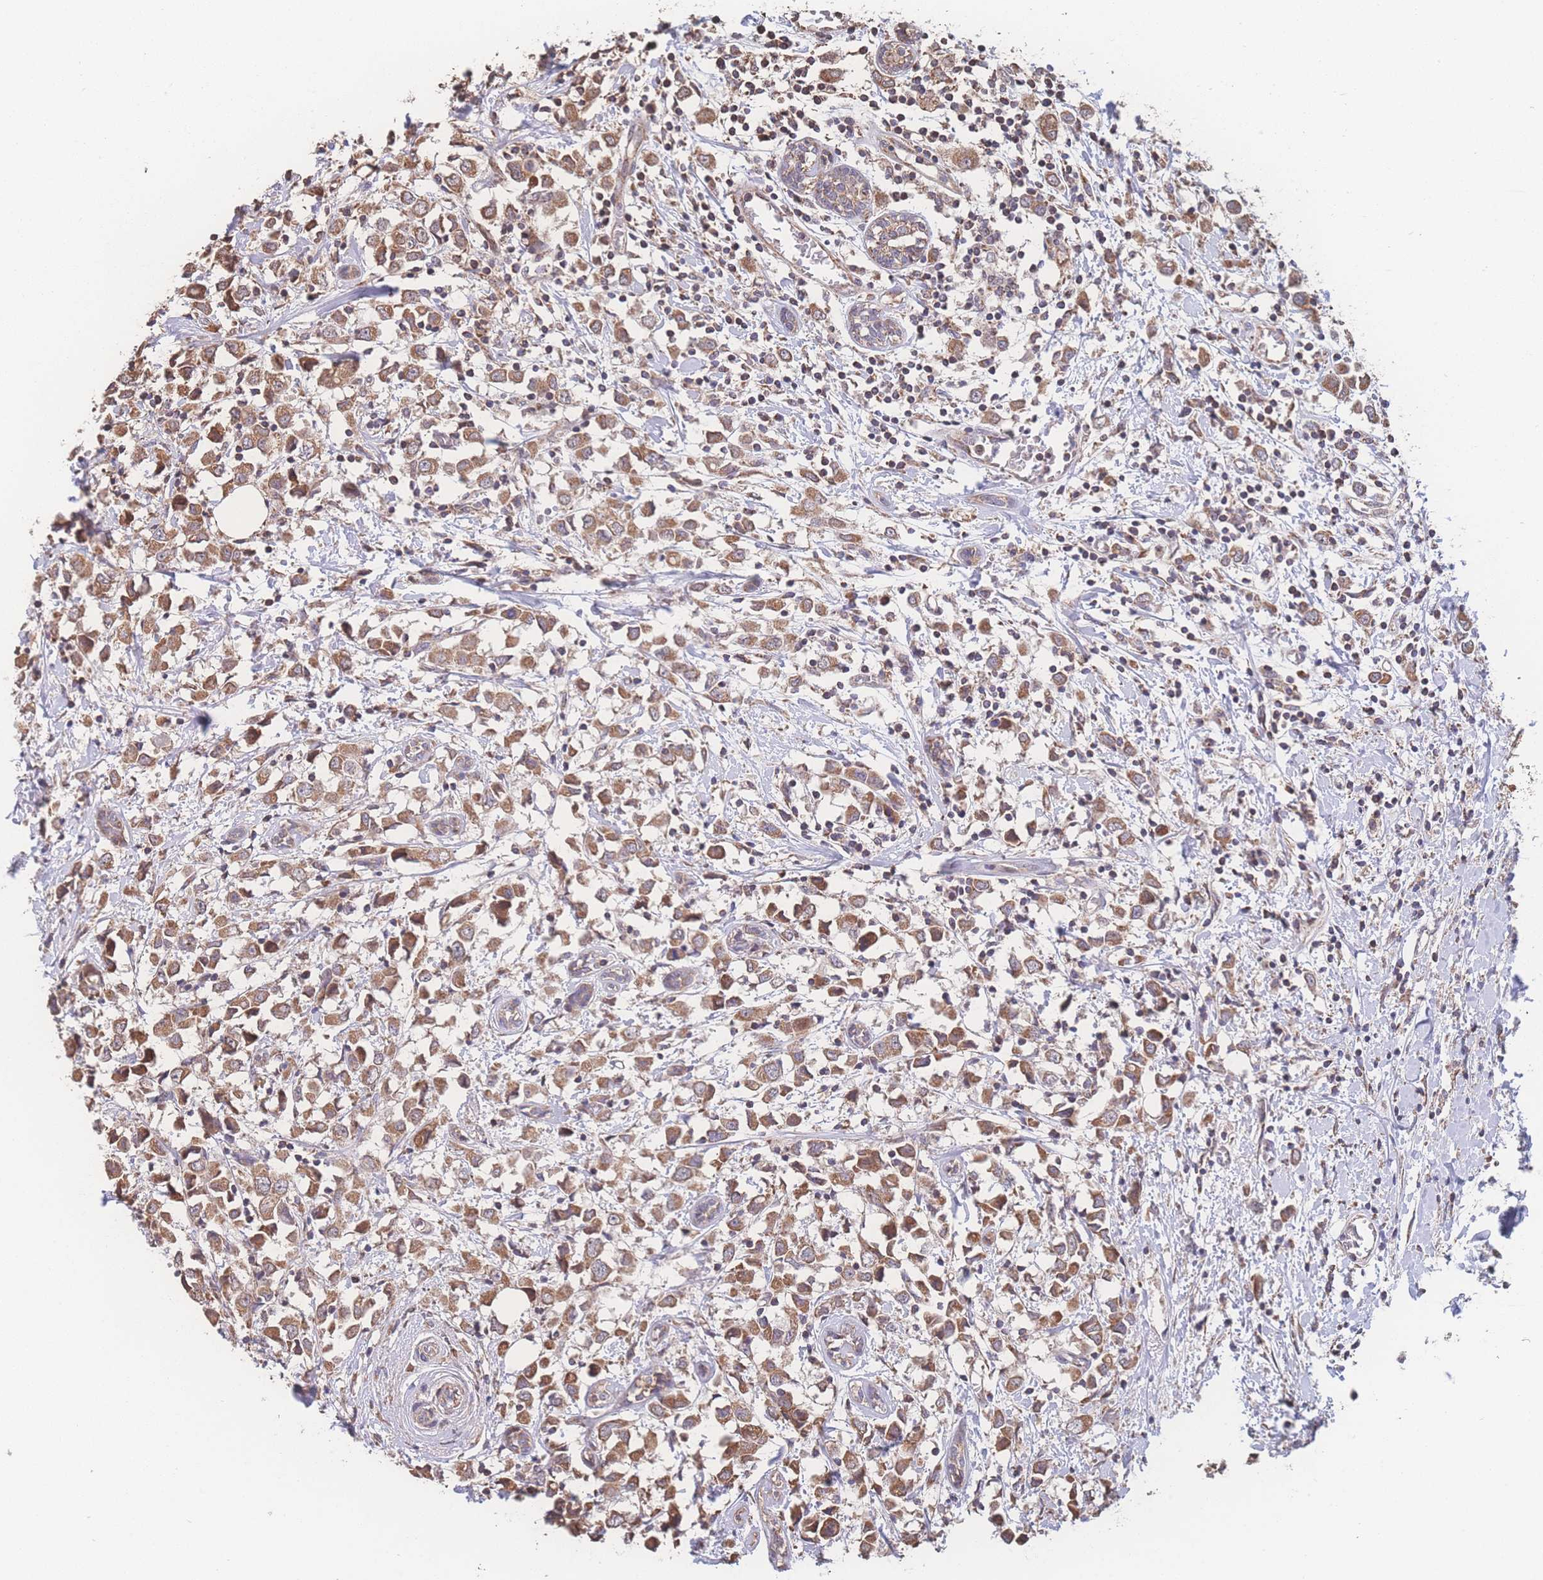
{"staining": {"intensity": "moderate", "quantity": ">75%", "location": "cytoplasmic/membranous"}, "tissue": "breast cancer", "cell_type": "Tumor cells", "image_type": "cancer", "snomed": [{"axis": "morphology", "description": "Duct carcinoma"}, {"axis": "topography", "description": "Breast"}], "caption": "Brown immunohistochemical staining in human breast infiltrating ductal carcinoma demonstrates moderate cytoplasmic/membranous positivity in approximately >75% of tumor cells. (IHC, brightfield microscopy, high magnification).", "gene": "SGSM3", "patient": {"sex": "female", "age": 61}}